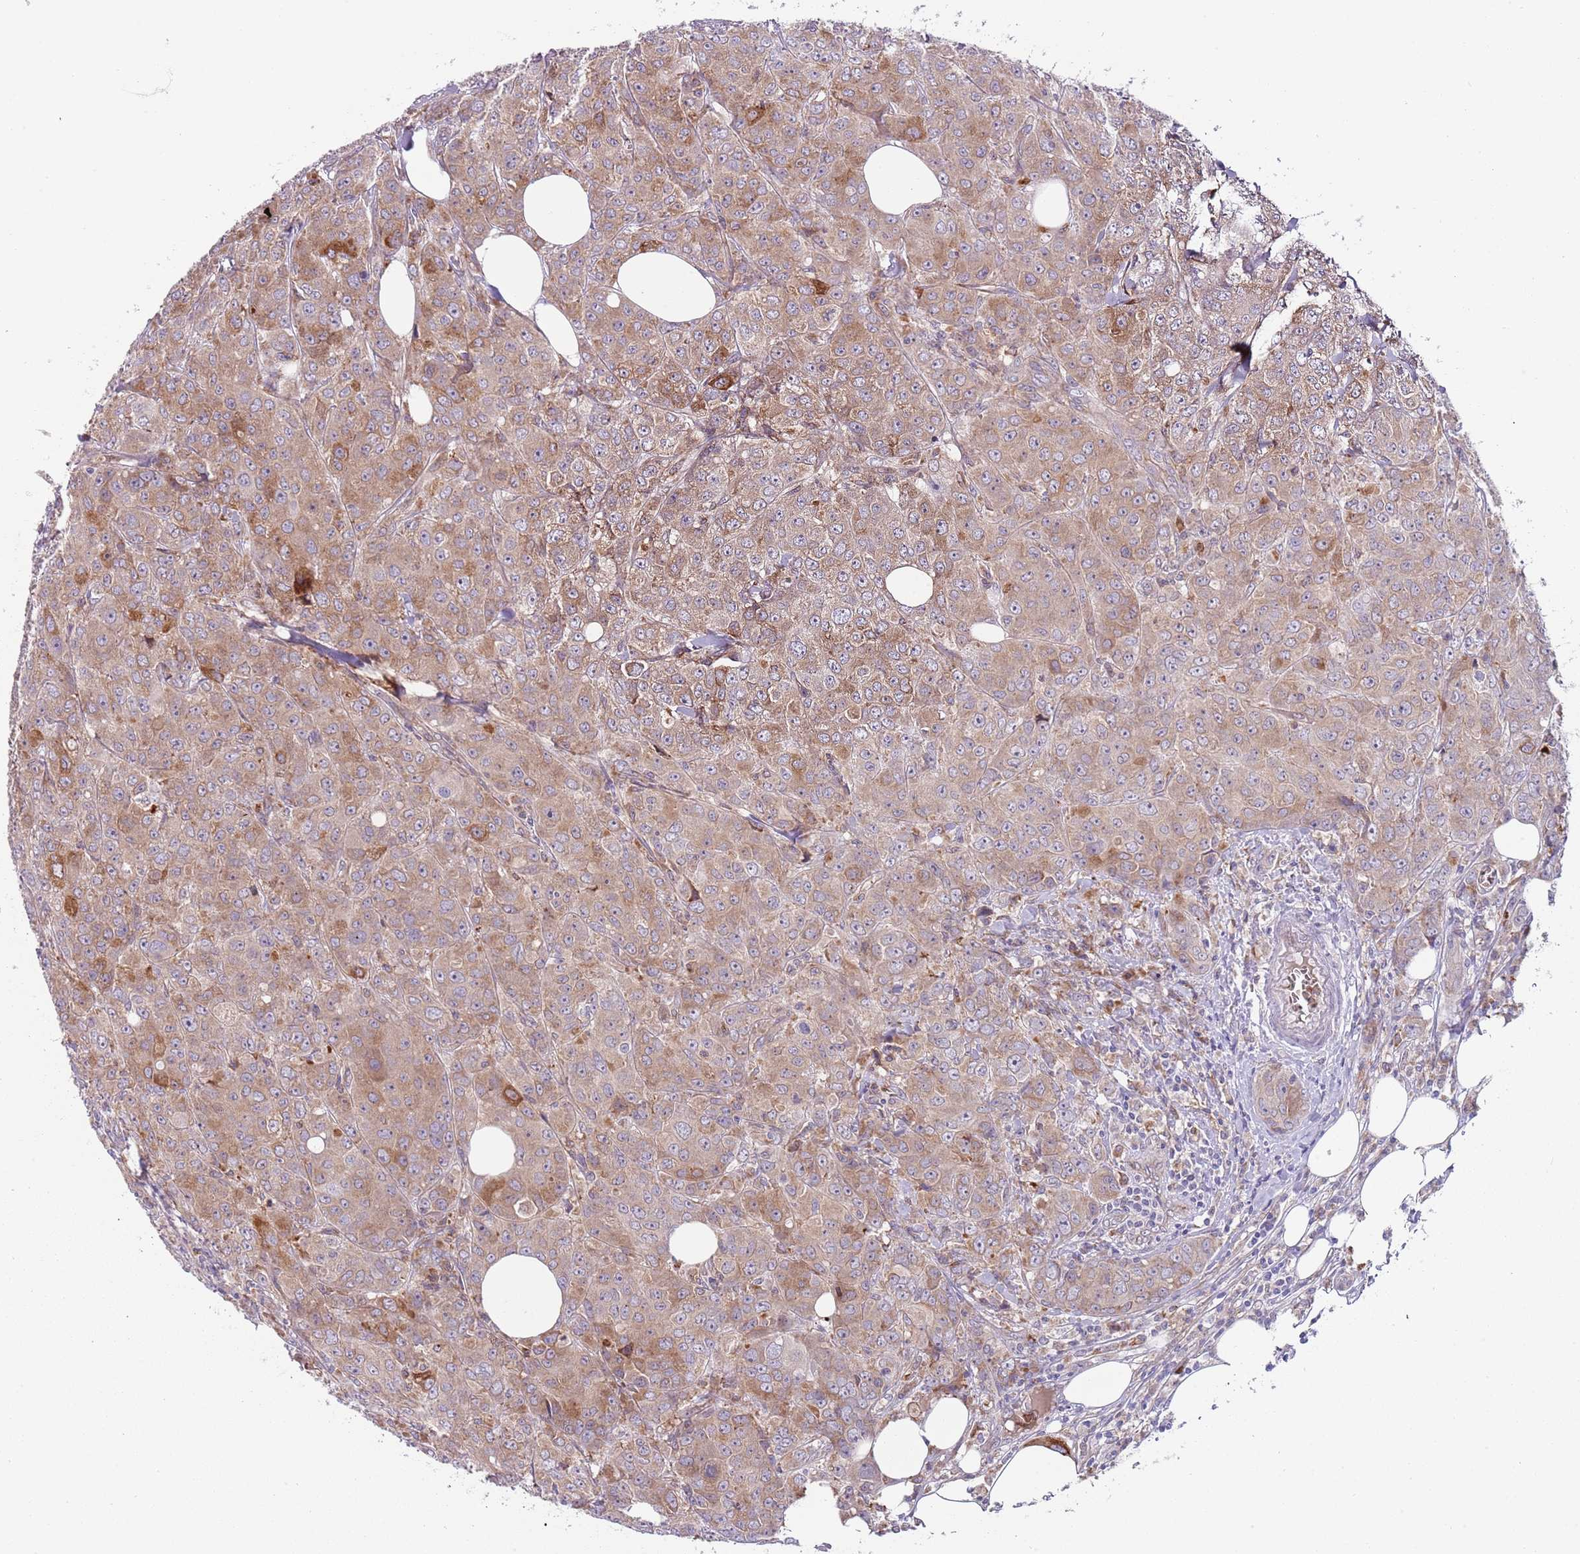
{"staining": {"intensity": "moderate", "quantity": ">75%", "location": "cytoplasmic/membranous"}, "tissue": "breast cancer", "cell_type": "Tumor cells", "image_type": "cancer", "snomed": [{"axis": "morphology", "description": "Duct carcinoma"}, {"axis": "topography", "description": "Breast"}], "caption": "Brown immunohistochemical staining in breast intraductal carcinoma exhibits moderate cytoplasmic/membranous staining in approximately >75% of tumor cells.", "gene": "VWCE", "patient": {"sex": "female", "age": 43}}